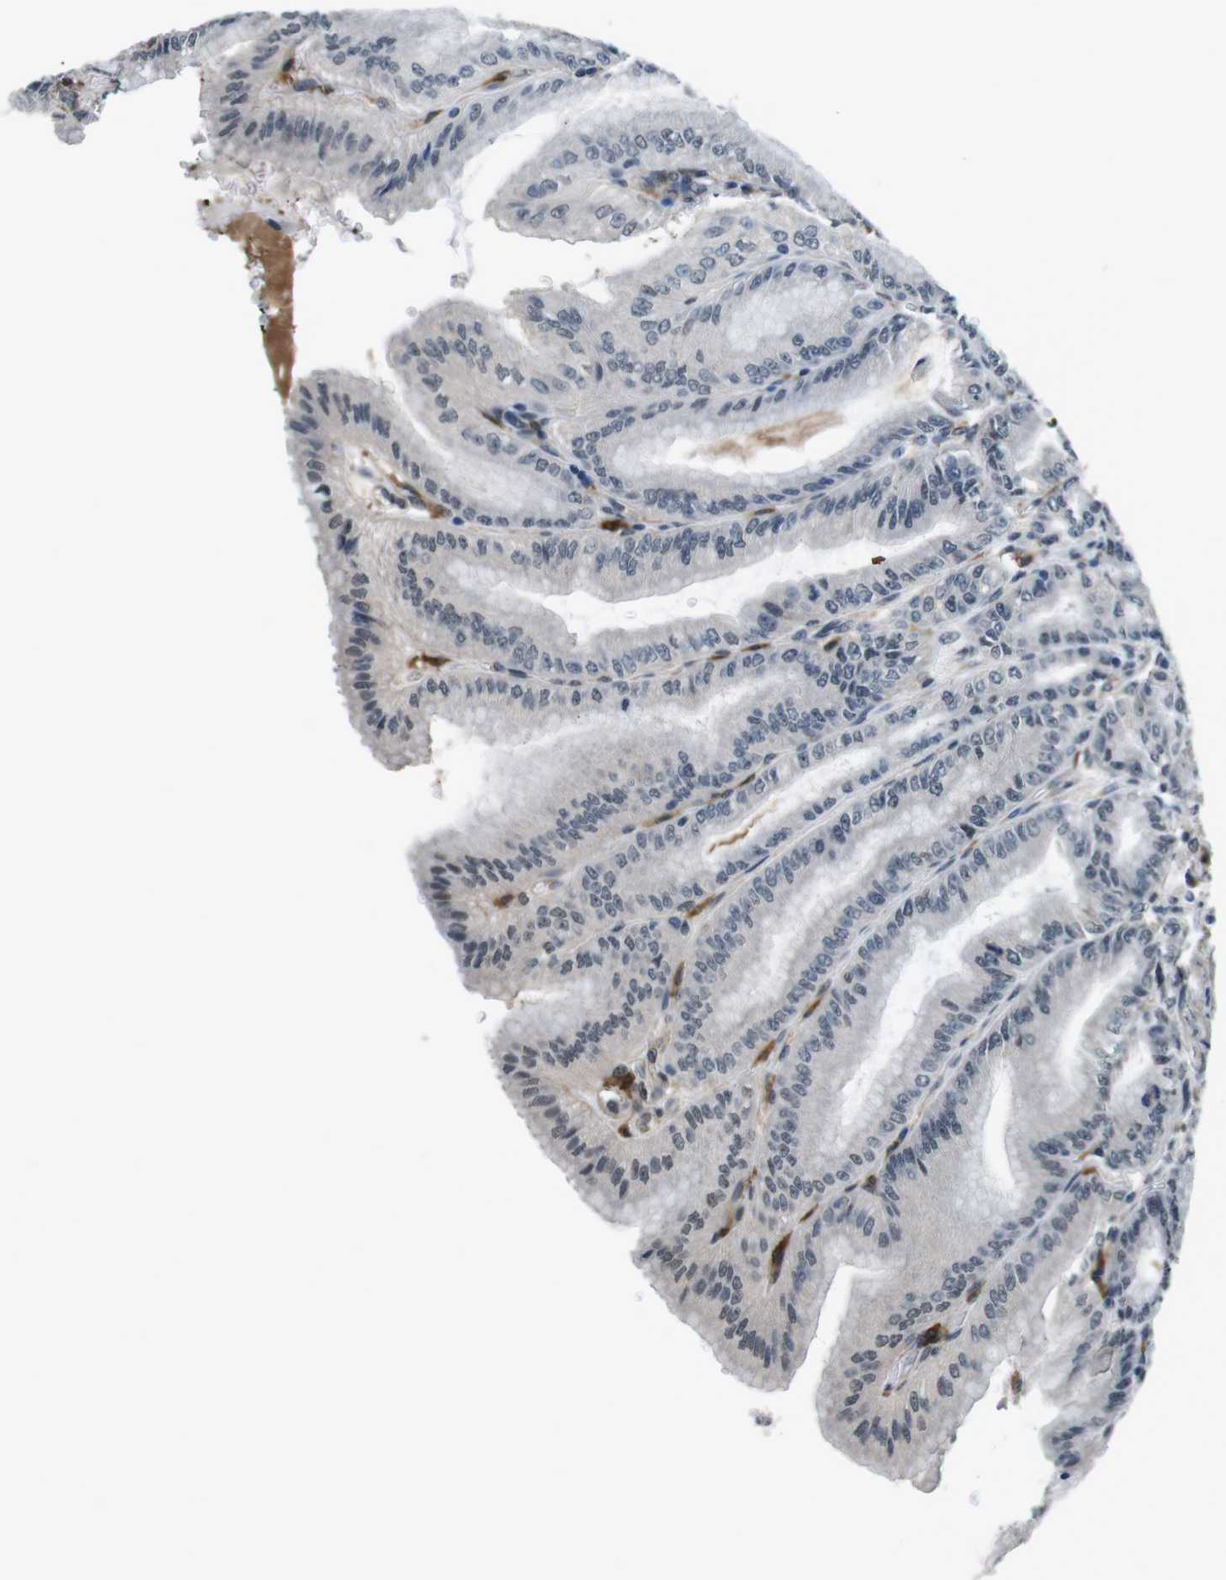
{"staining": {"intensity": "moderate", "quantity": "25%-75%", "location": "cytoplasmic/membranous,nuclear"}, "tissue": "stomach", "cell_type": "Glandular cells", "image_type": "normal", "snomed": [{"axis": "morphology", "description": "Normal tissue, NOS"}, {"axis": "topography", "description": "Stomach, lower"}], "caption": "The immunohistochemical stain highlights moderate cytoplasmic/membranous,nuclear expression in glandular cells of normal stomach. The protein of interest is shown in brown color, while the nuclei are stained blue.", "gene": "CD163L1", "patient": {"sex": "male", "age": 71}}